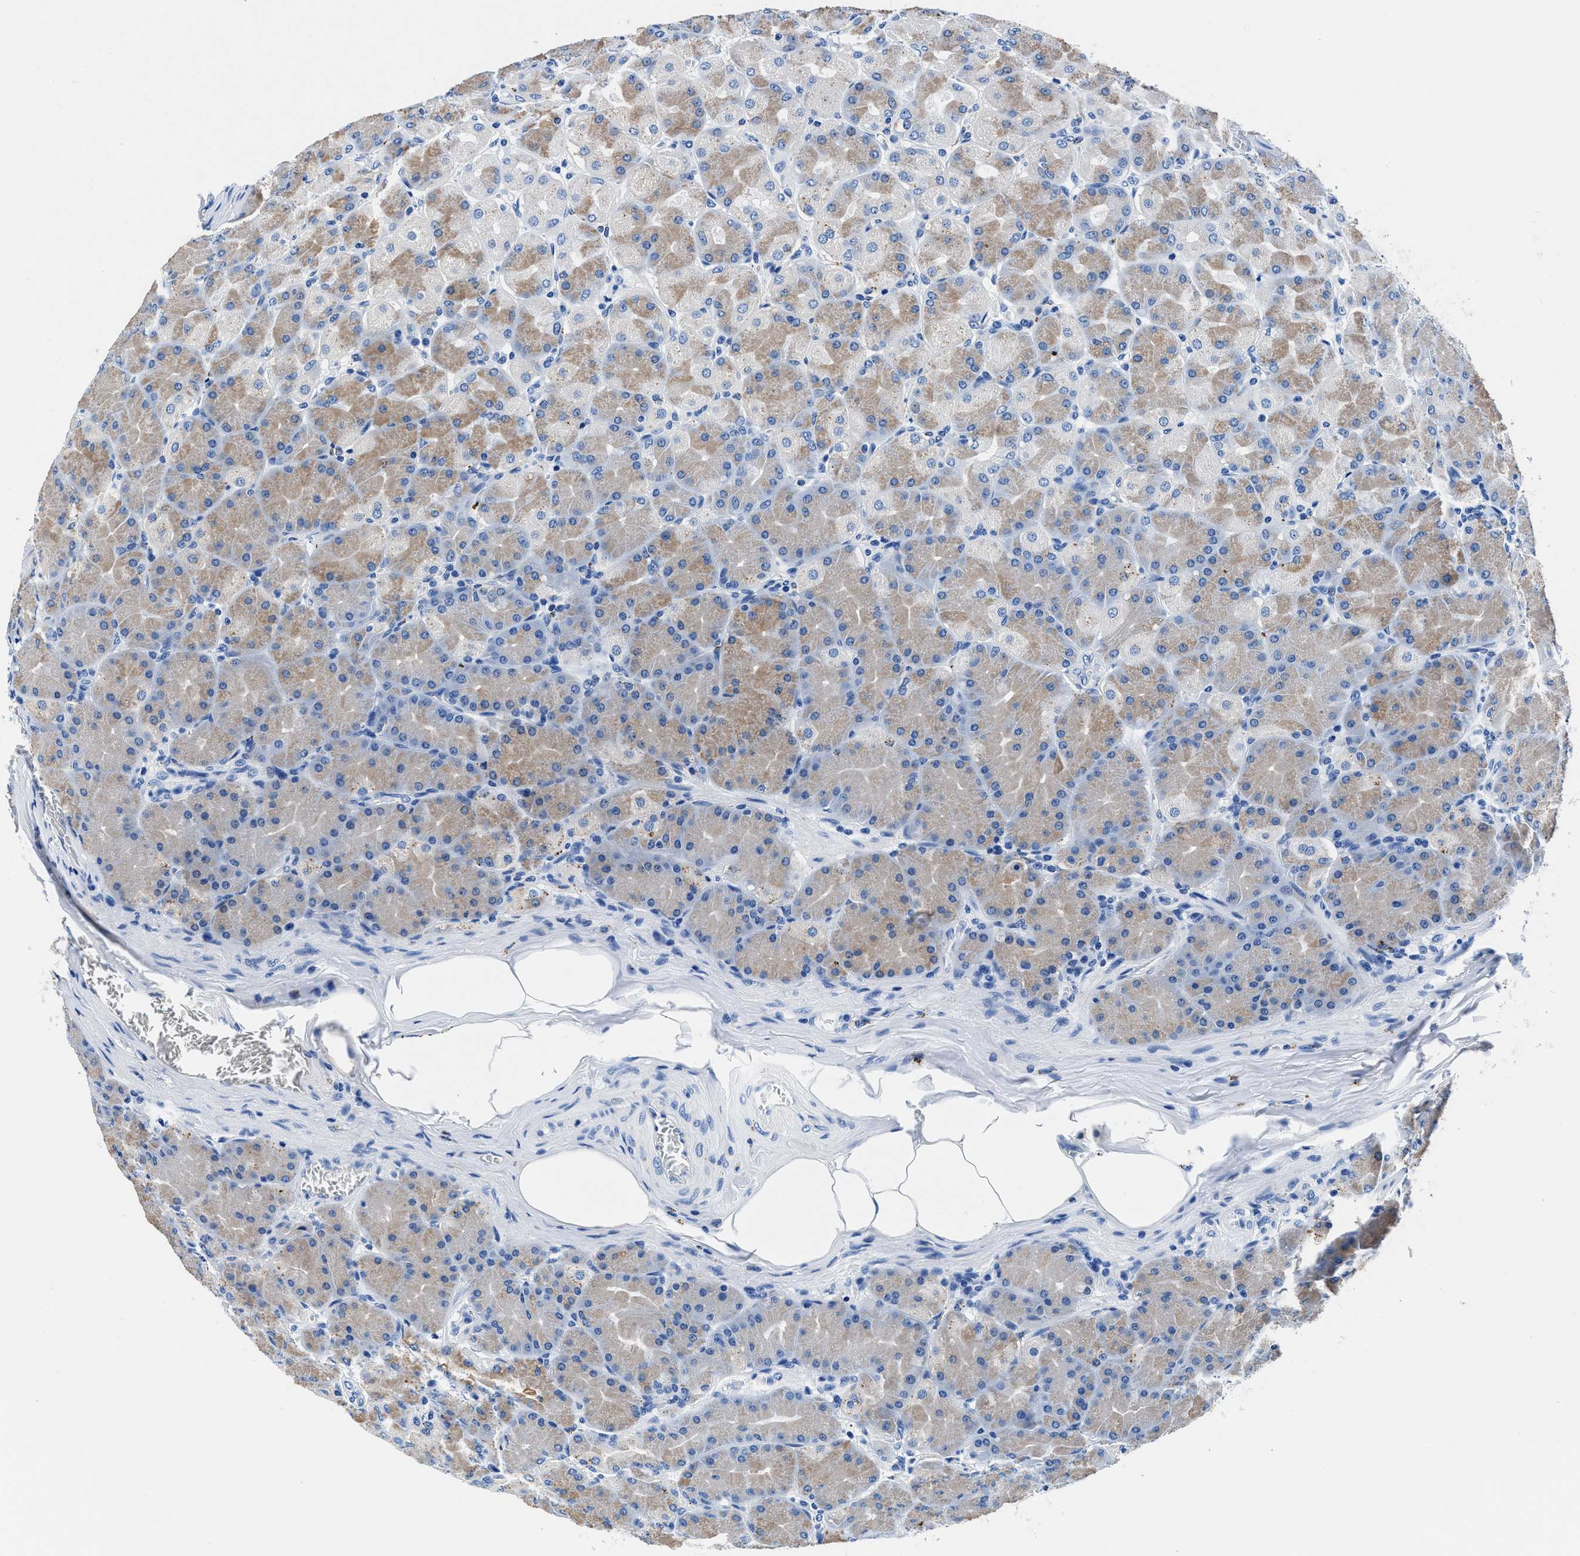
{"staining": {"intensity": "moderate", "quantity": "<25%", "location": "cytoplasmic/membranous"}, "tissue": "stomach", "cell_type": "Glandular cells", "image_type": "normal", "snomed": [{"axis": "morphology", "description": "Normal tissue, NOS"}, {"axis": "topography", "description": "Stomach, upper"}], "caption": "Human stomach stained with a protein marker exhibits moderate staining in glandular cells.", "gene": "OR14K1", "patient": {"sex": "female", "age": 56}}